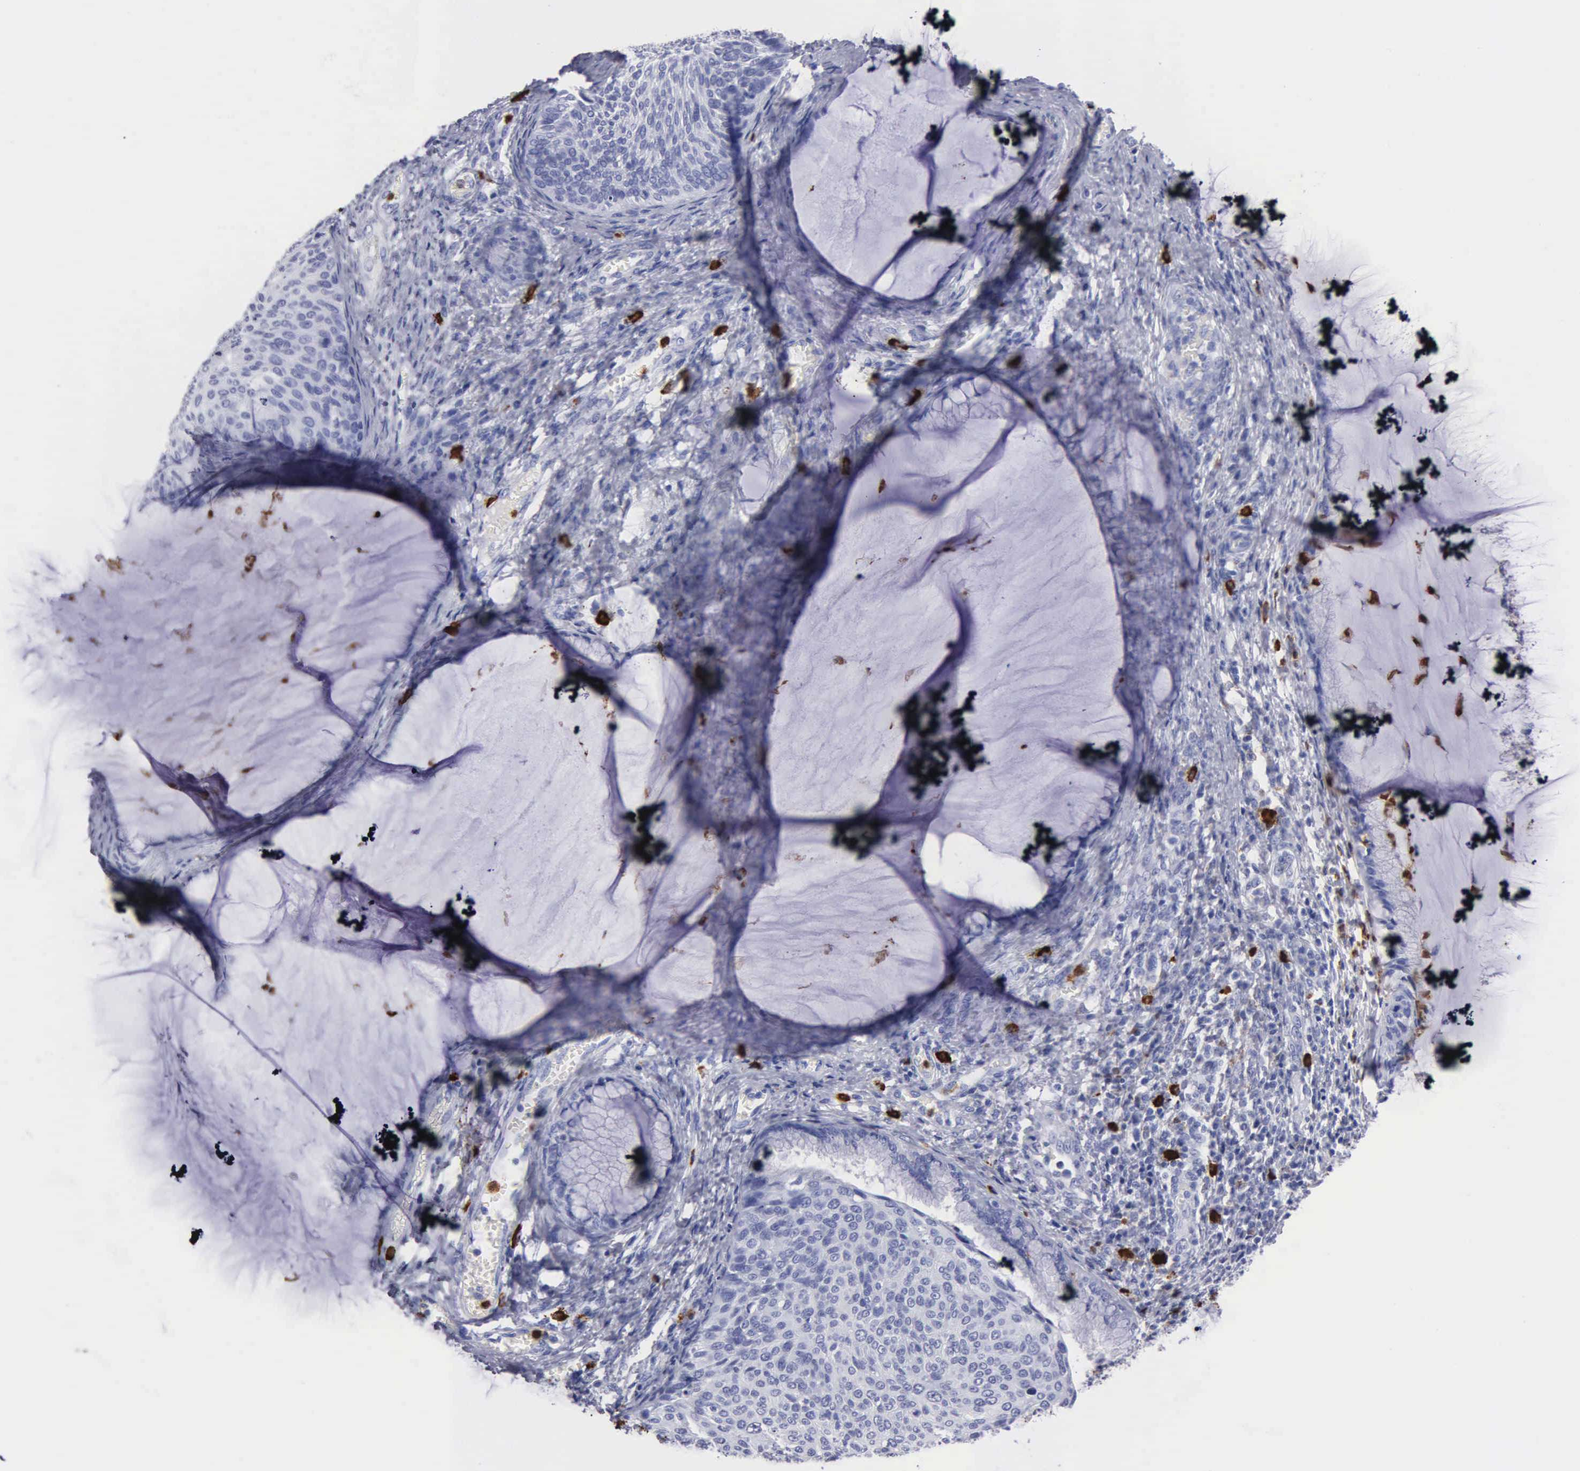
{"staining": {"intensity": "negative", "quantity": "none", "location": "none"}, "tissue": "cervical cancer", "cell_type": "Tumor cells", "image_type": "cancer", "snomed": [{"axis": "morphology", "description": "Squamous cell carcinoma, NOS"}, {"axis": "topography", "description": "Cervix"}], "caption": "Immunohistochemistry (IHC) of cervical squamous cell carcinoma displays no staining in tumor cells.", "gene": "CTSG", "patient": {"sex": "female", "age": 36}}